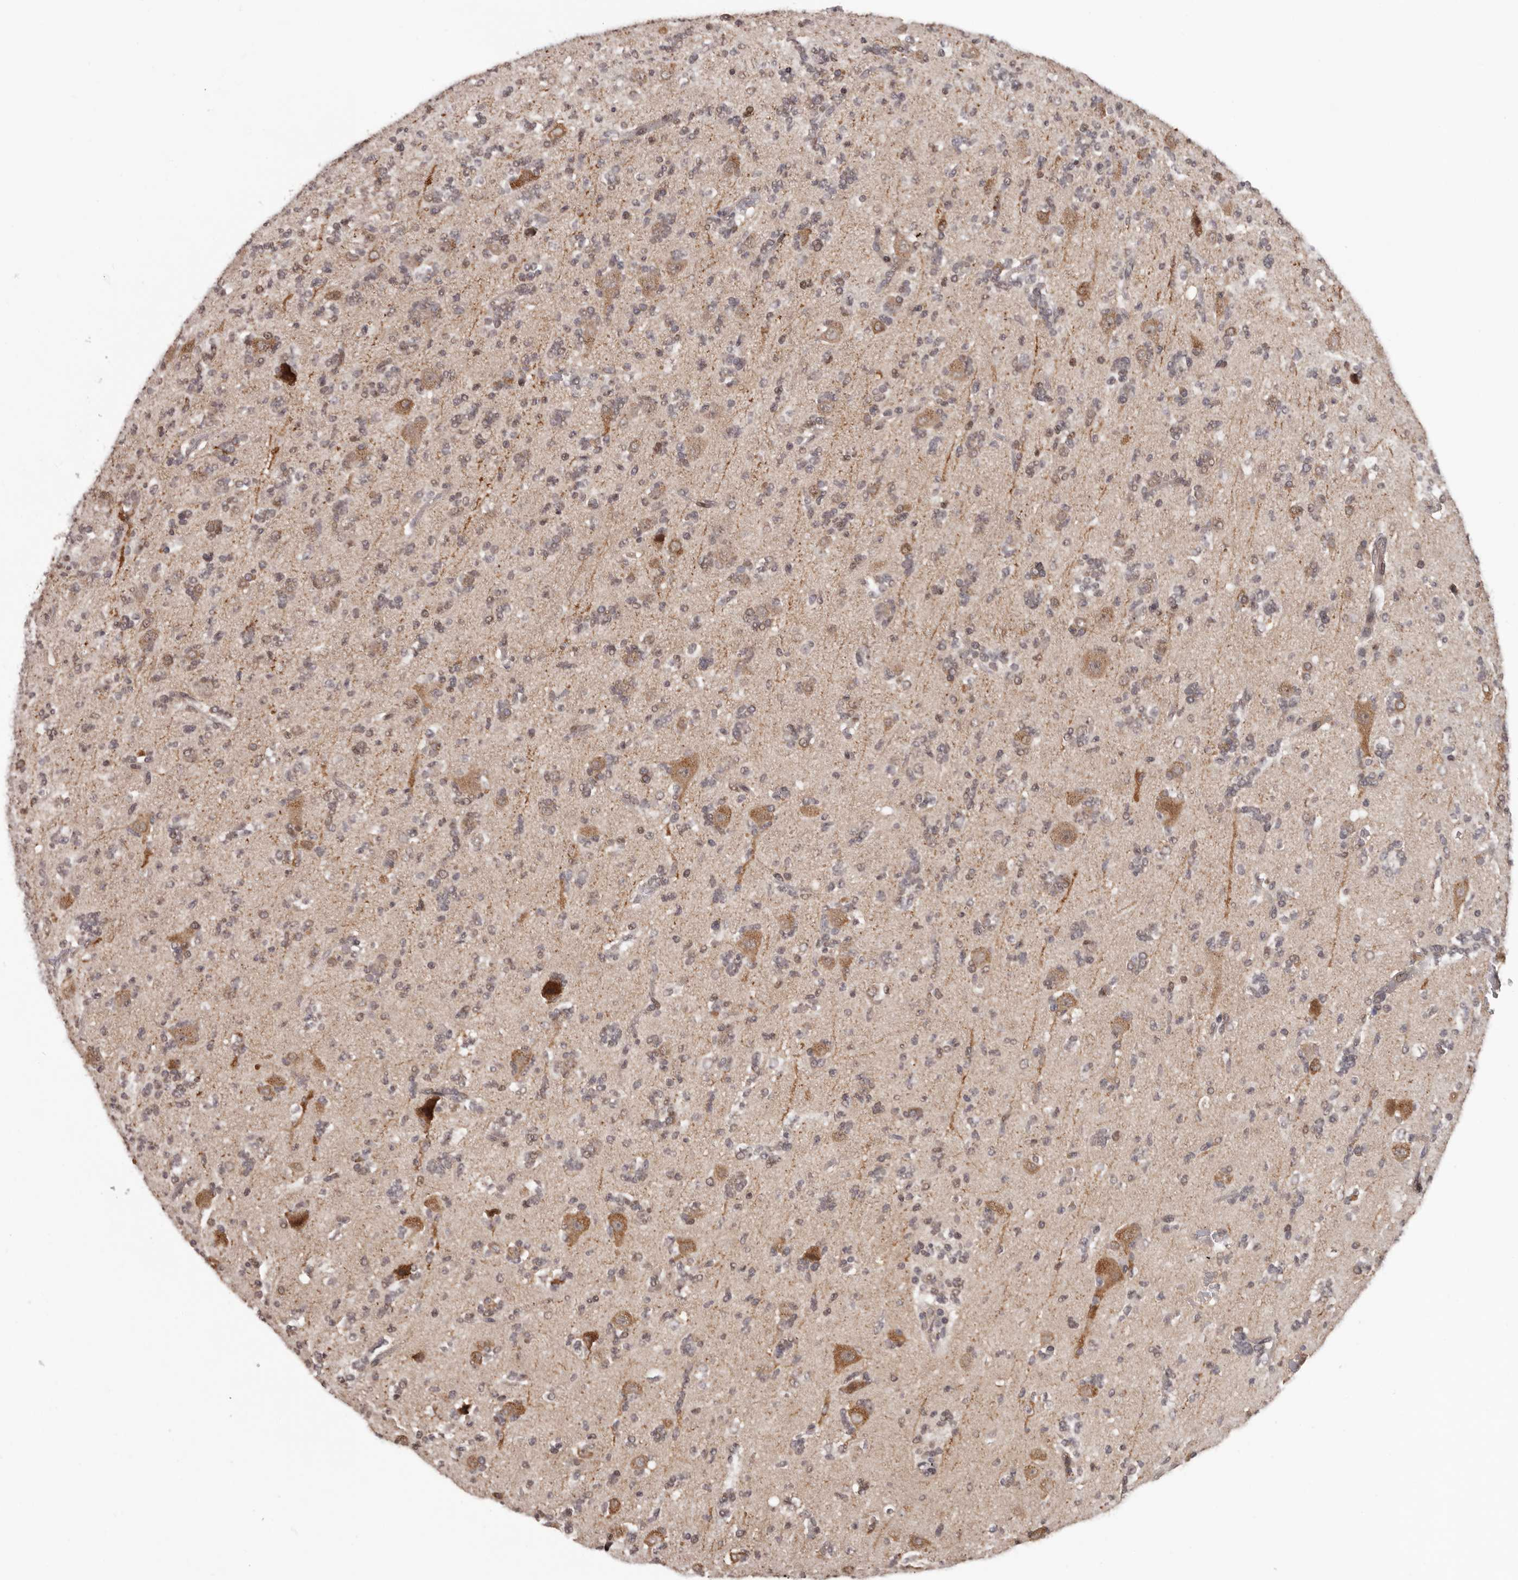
{"staining": {"intensity": "negative", "quantity": "none", "location": "none"}, "tissue": "glioma", "cell_type": "Tumor cells", "image_type": "cancer", "snomed": [{"axis": "morphology", "description": "Glioma, malignant, High grade"}, {"axis": "topography", "description": "Brain"}], "caption": "Tumor cells show no significant protein expression in glioma.", "gene": "TBX5", "patient": {"sex": "female", "age": 62}}